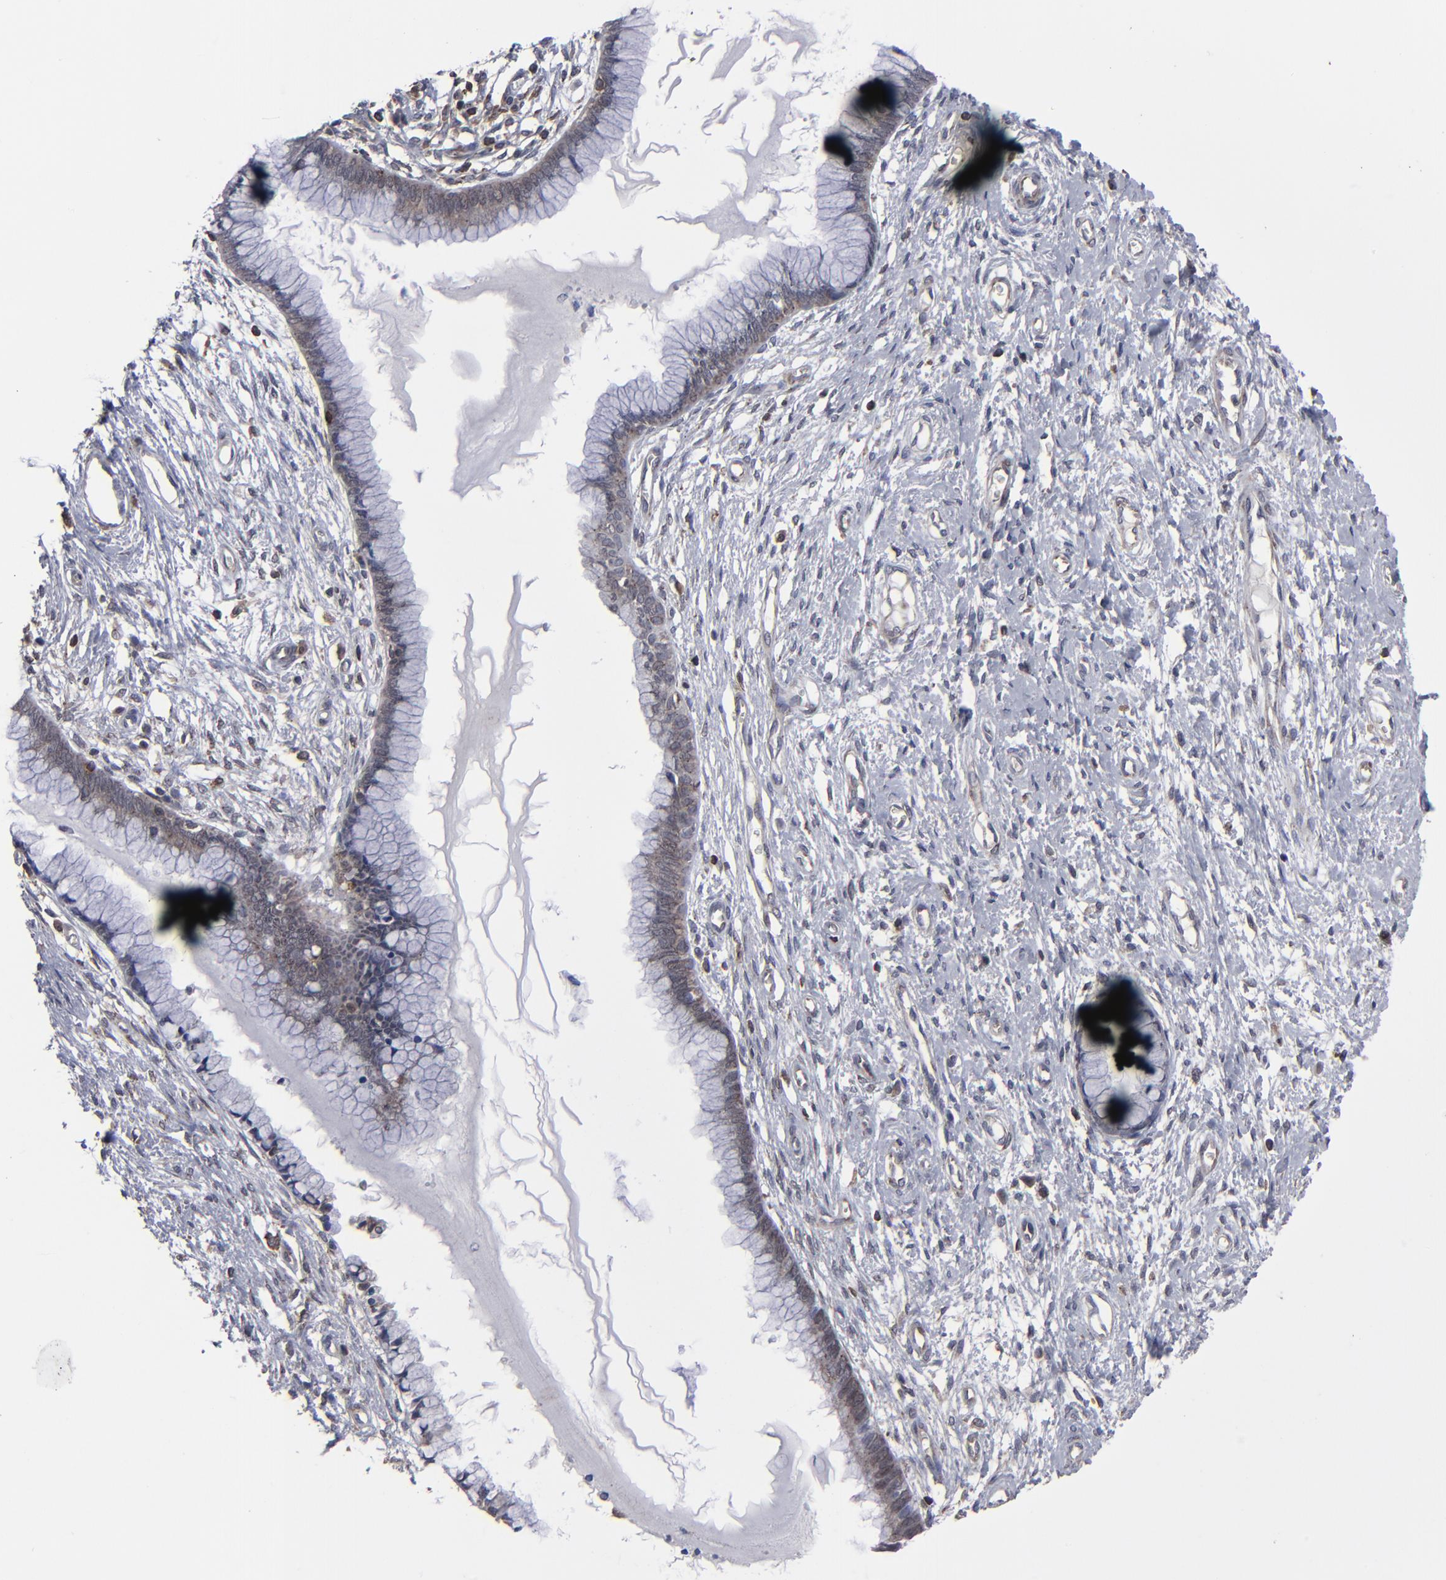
{"staining": {"intensity": "moderate", "quantity": ">75%", "location": "cytoplasmic/membranous"}, "tissue": "cervix", "cell_type": "Glandular cells", "image_type": "normal", "snomed": [{"axis": "morphology", "description": "Normal tissue, NOS"}, {"axis": "topography", "description": "Cervix"}], "caption": "IHC of unremarkable cervix displays medium levels of moderate cytoplasmic/membranous expression in approximately >75% of glandular cells.", "gene": "KIAA2026", "patient": {"sex": "female", "age": 55}}